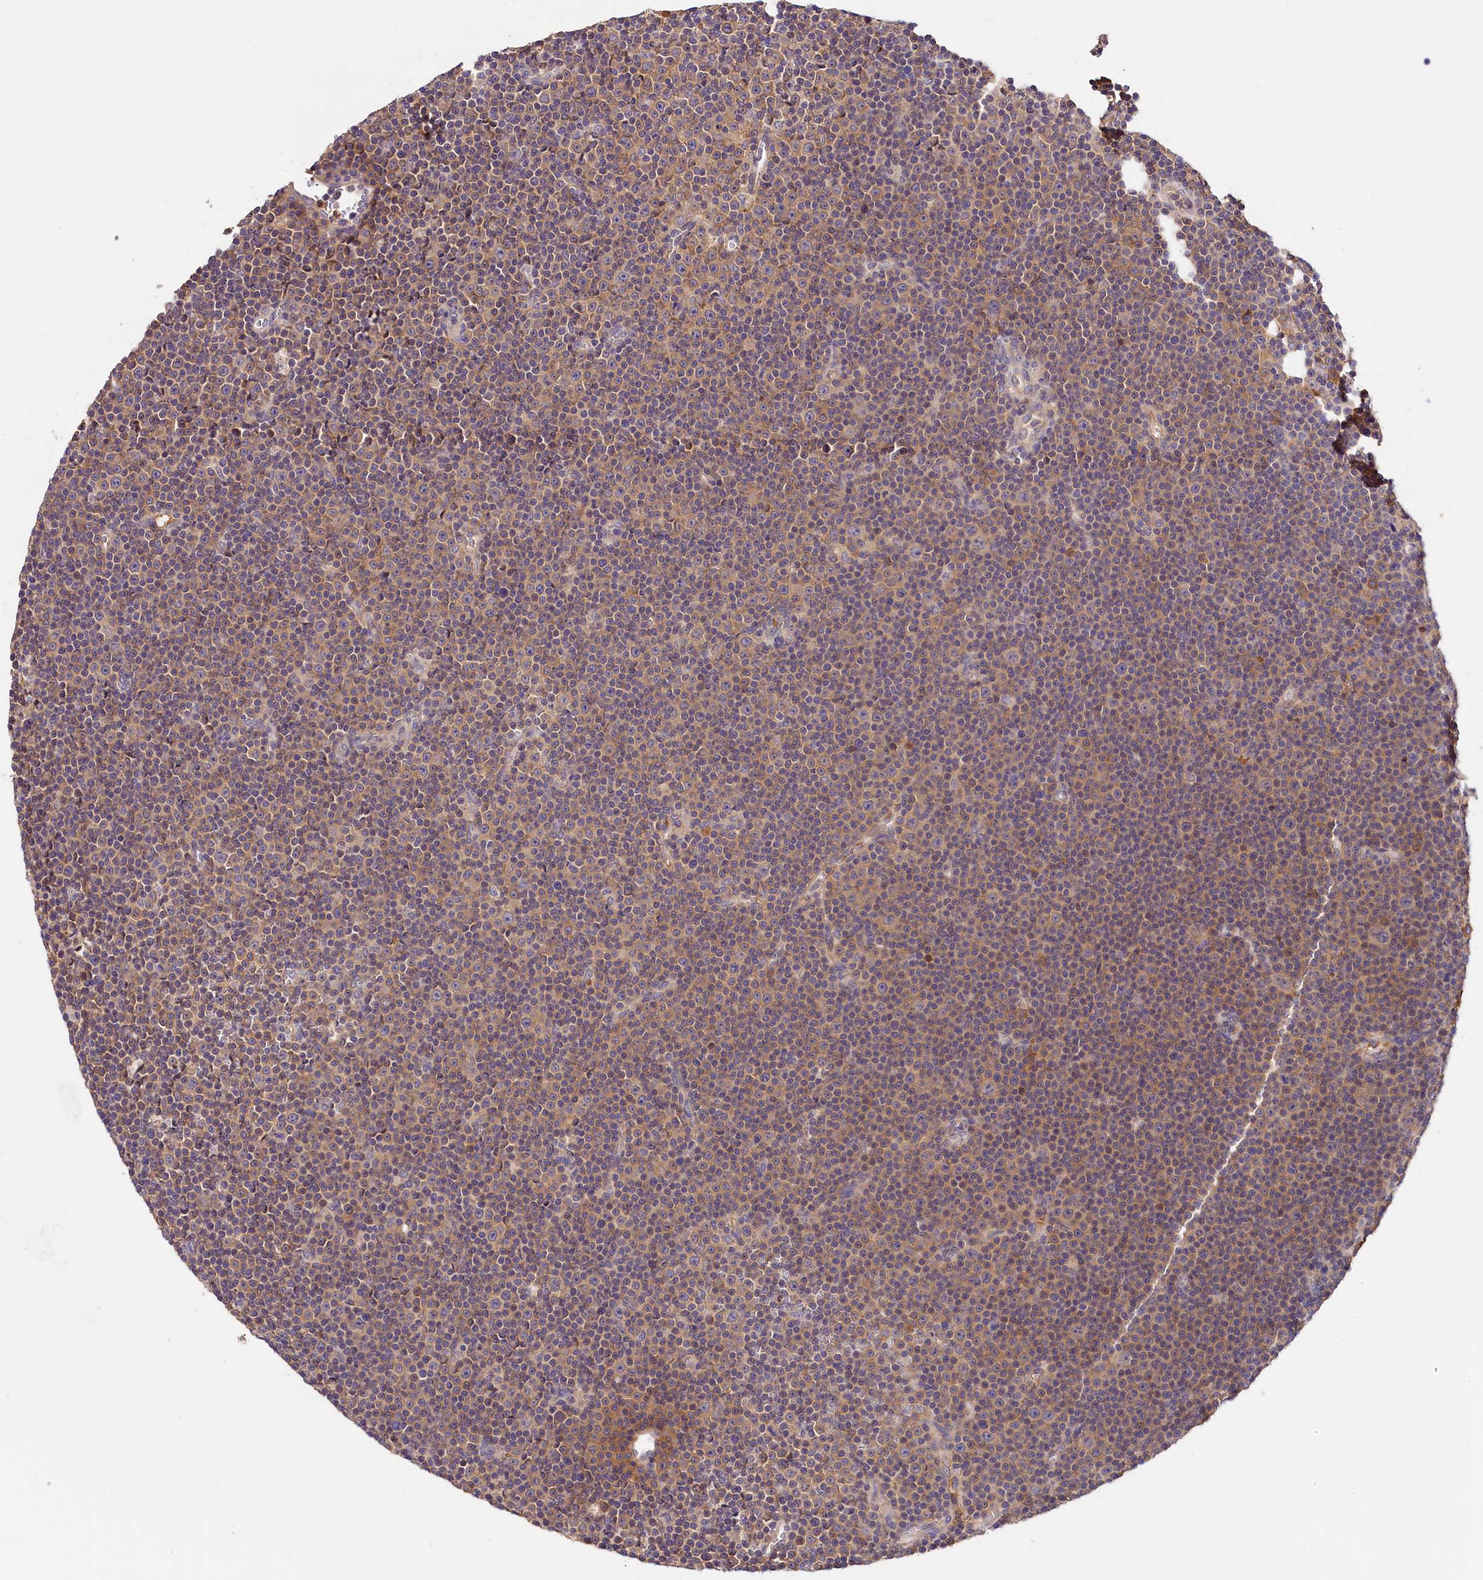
{"staining": {"intensity": "weak", "quantity": "25%-75%", "location": "cytoplasmic/membranous"}, "tissue": "lymphoma", "cell_type": "Tumor cells", "image_type": "cancer", "snomed": [{"axis": "morphology", "description": "Malignant lymphoma, non-Hodgkin's type, Low grade"}, {"axis": "topography", "description": "Lymph node"}], "caption": "Immunohistochemical staining of malignant lymphoma, non-Hodgkin's type (low-grade) exhibits low levels of weak cytoplasmic/membranous protein expression in approximately 25%-75% of tumor cells.", "gene": "ARMC6", "patient": {"sex": "female", "age": 67}}